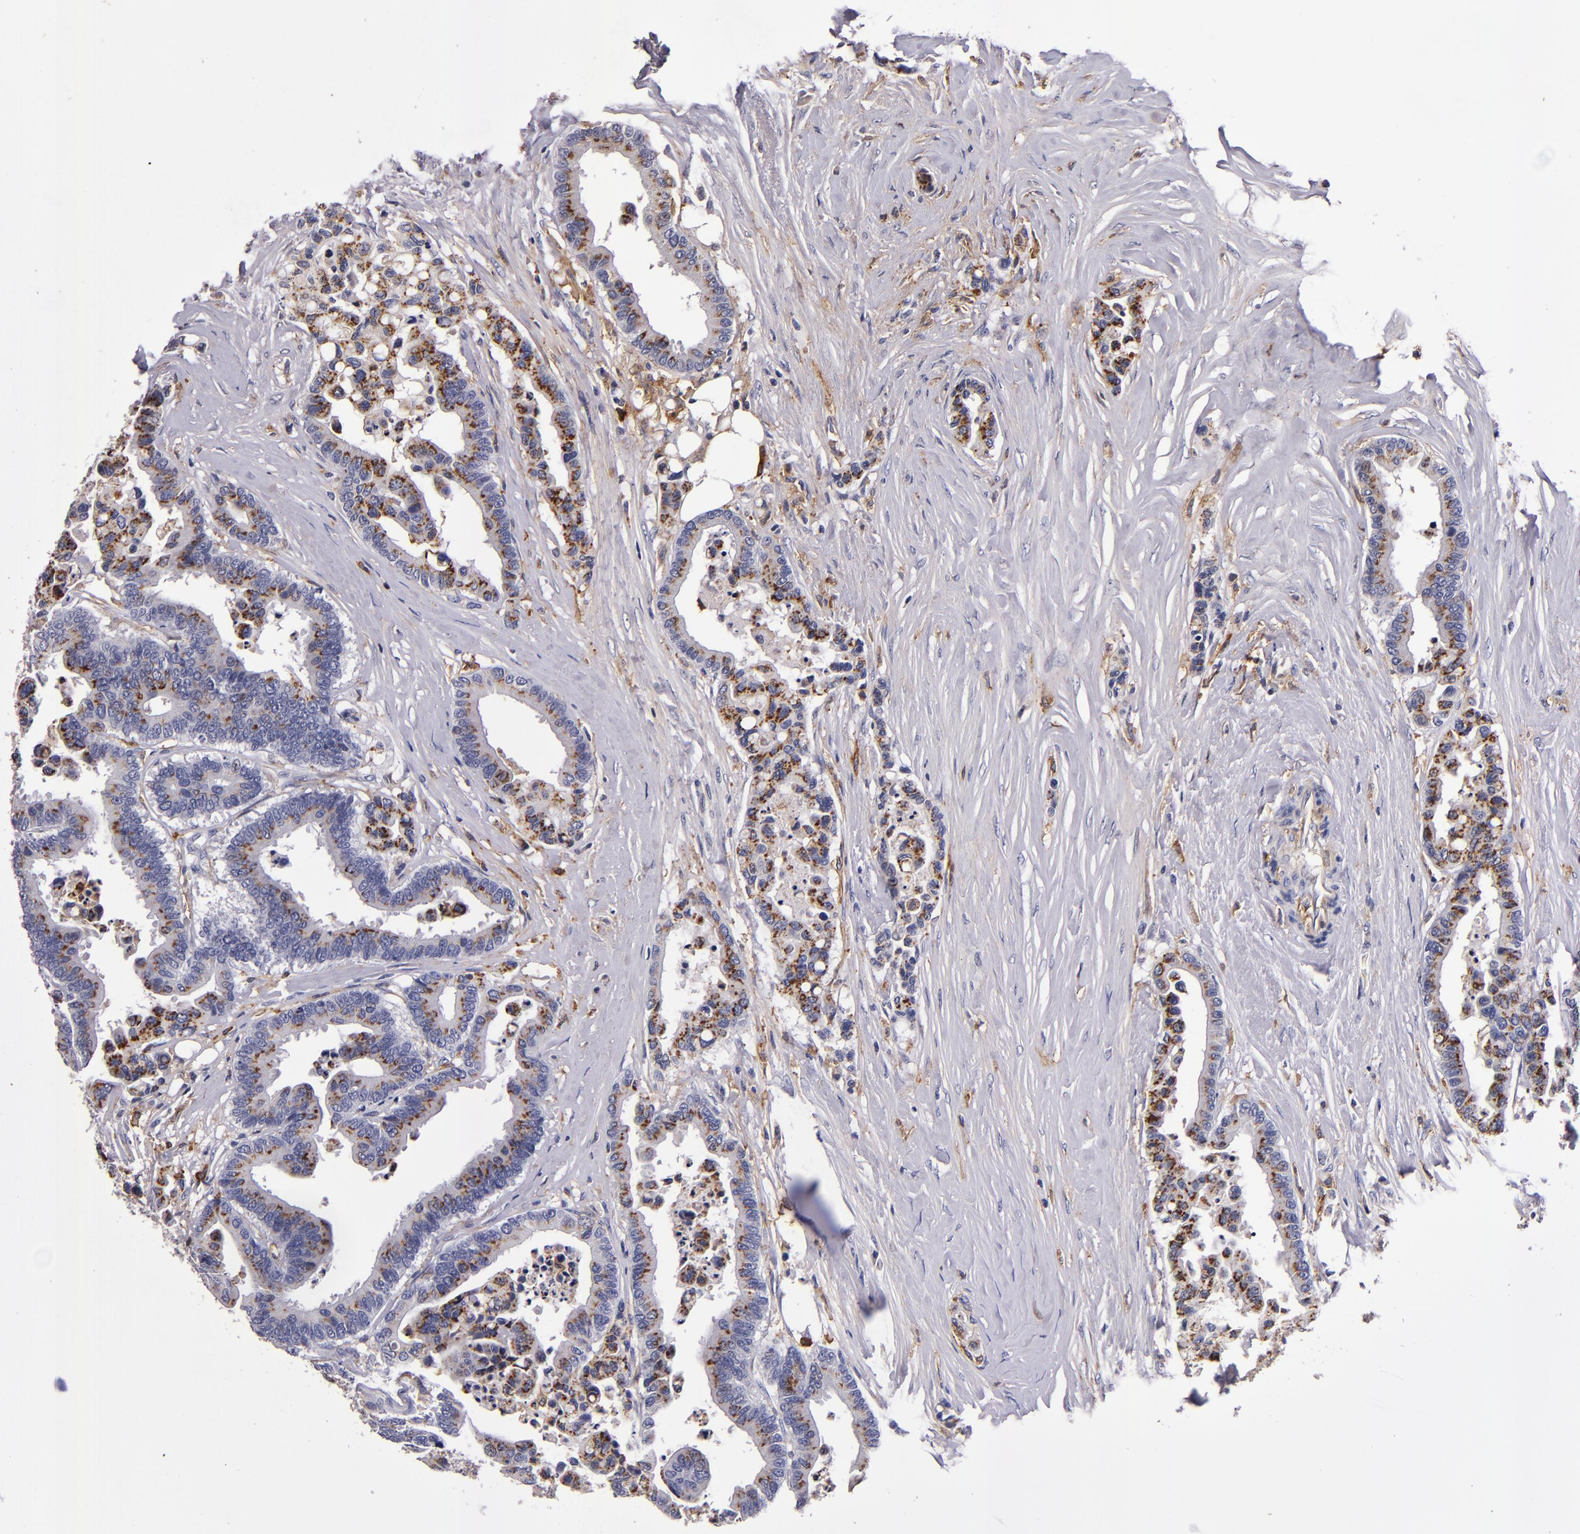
{"staining": {"intensity": "strong", "quantity": "25%-75%", "location": "cytoplasmic/membranous"}, "tissue": "colorectal cancer", "cell_type": "Tumor cells", "image_type": "cancer", "snomed": [{"axis": "morphology", "description": "Adenocarcinoma, NOS"}, {"axis": "topography", "description": "Colon"}], "caption": "Immunohistochemistry (IHC) staining of colorectal cancer (adenocarcinoma), which demonstrates high levels of strong cytoplasmic/membranous staining in about 25%-75% of tumor cells indicating strong cytoplasmic/membranous protein positivity. The staining was performed using DAB (3,3'-diaminobenzidine) (brown) for protein detection and nuclei were counterstained in hematoxylin (blue).", "gene": "SIRPA", "patient": {"sex": "male", "age": 82}}